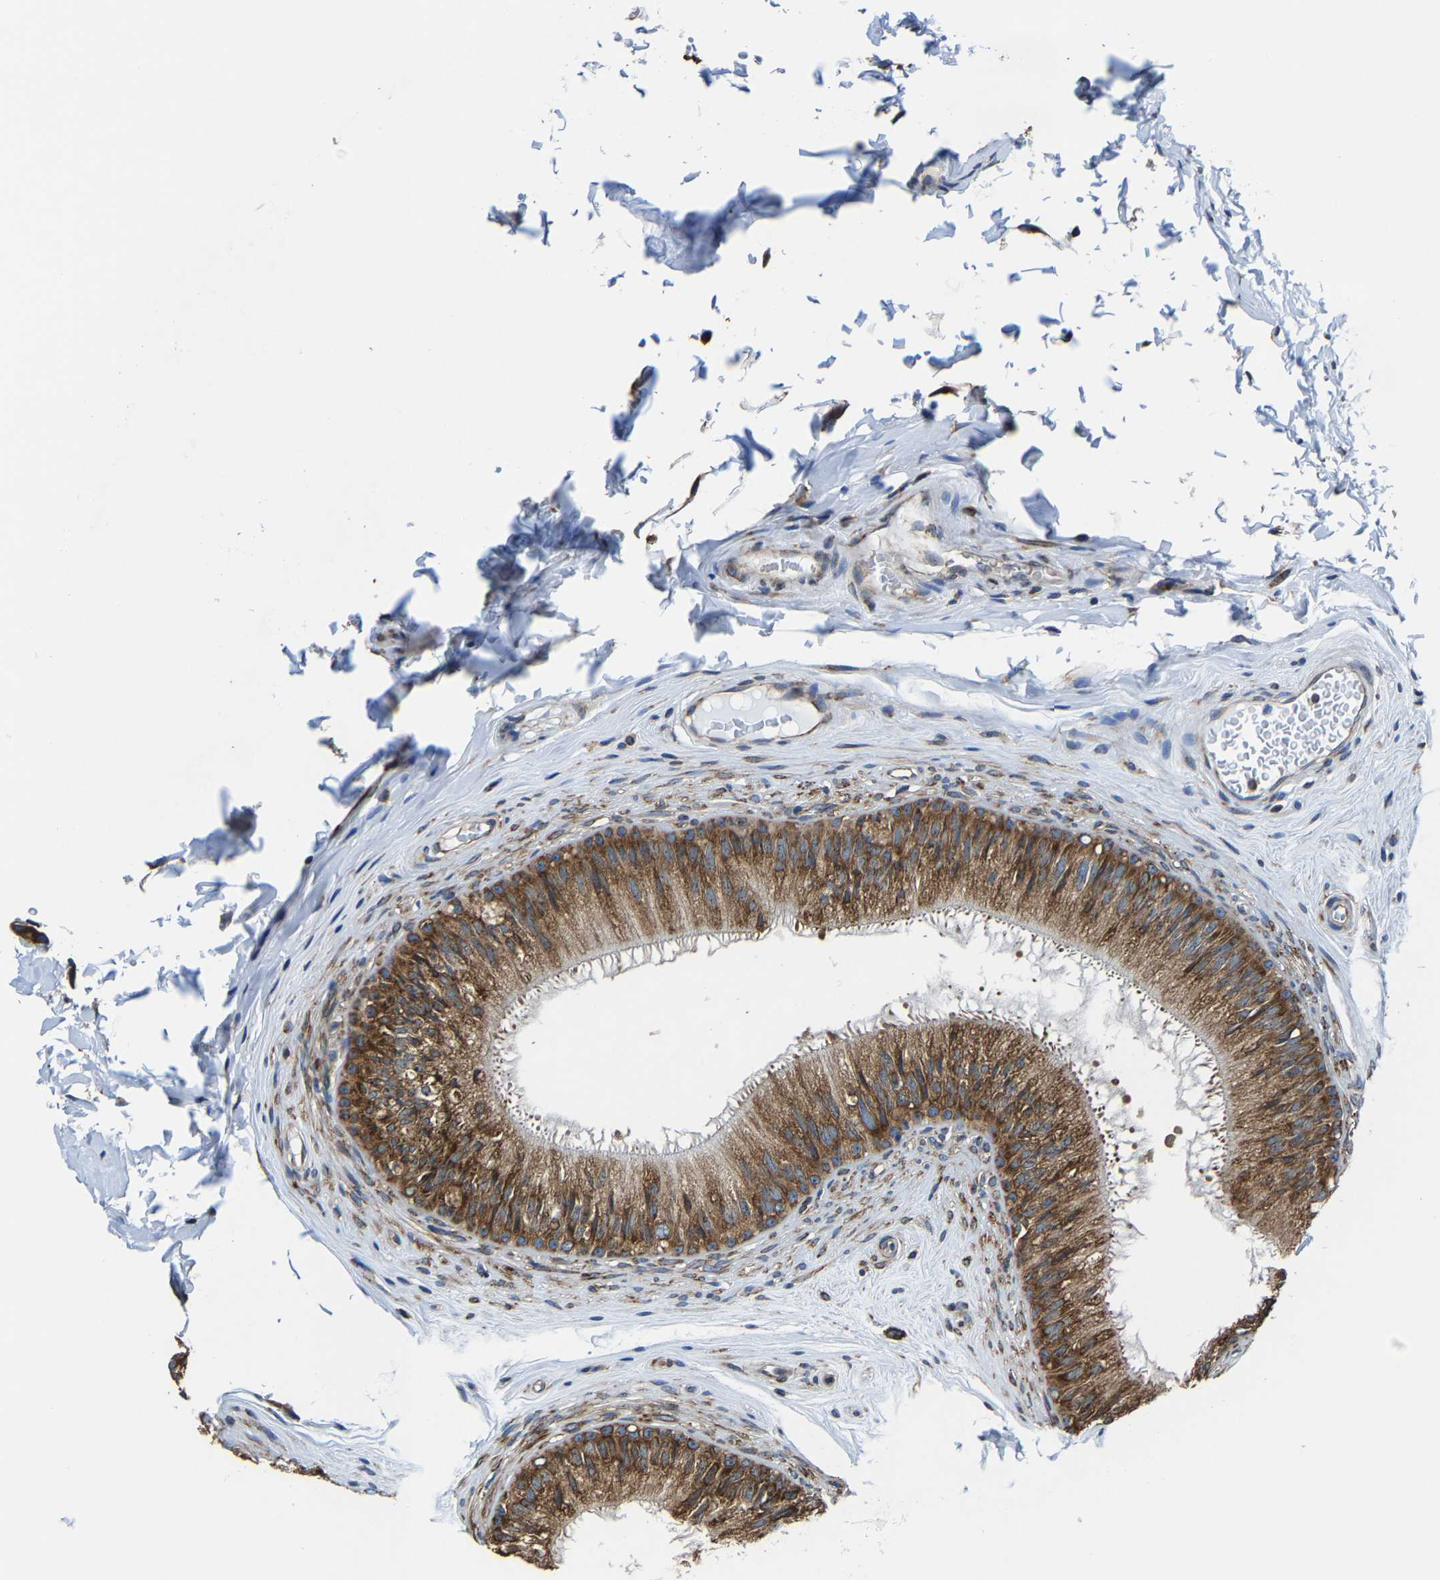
{"staining": {"intensity": "strong", "quantity": ">75%", "location": "cytoplasmic/membranous"}, "tissue": "epididymis", "cell_type": "Glandular cells", "image_type": "normal", "snomed": [{"axis": "morphology", "description": "Normal tissue, NOS"}, {"axis": "topography", "description": "Testis"}, {"axis": "topography", "description": "Epididymis"}], "caption": "Glandular cells reveal high levels of strong cytoplasmic/membranous expression in about >75% of cells in benign human epididymis.", "gene": "G3BP2", "patient": {"sex": "male", "age": 36}}